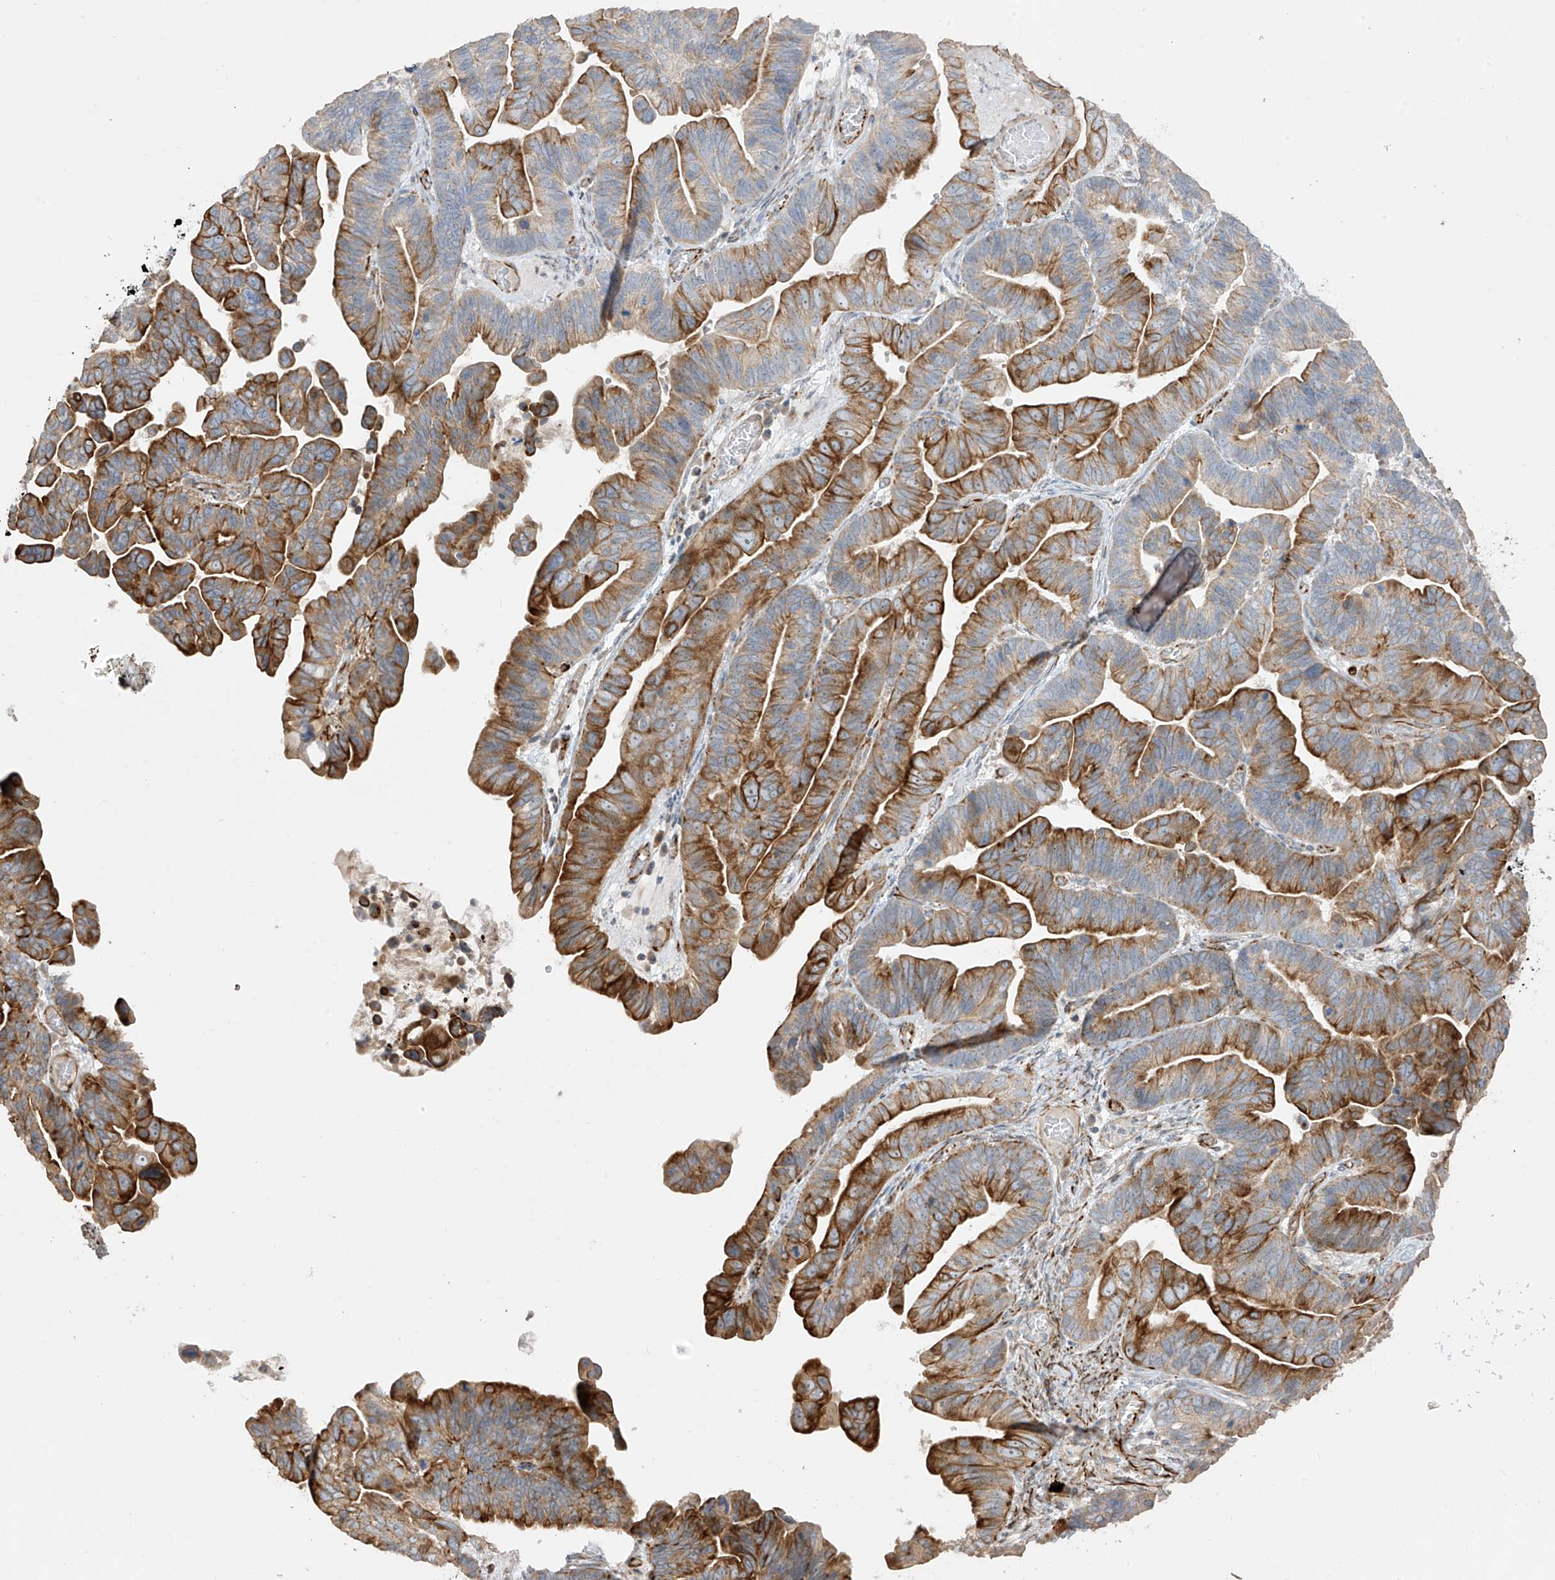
{"staining": {"intensity": "strong", "quantity": ">75%", "location": "cytoplasmic/membranous"}, "tissue": "ovarian cancer", "cell_type": "Tumor cells", "image_type": "cancer", "snomed": [{"axis": "morphology", "description": "Cystadenocarcinoma, serous, NOS"}, {"axis": "topography", "description": "Ovary"}], "caption": "Immunohistochemistry (DAB) staining of ovarian serous cystadenocarcinoma displays strong cytoplasmic/membranous protein staining in approximately >75% of tumor cells. (DAB (3,3'-diaminobenzidine) = brown stain, brightfield microscopy at high magnification).", "gene": "DCDC2", "patient": {"sex": "female", "age": 56}}